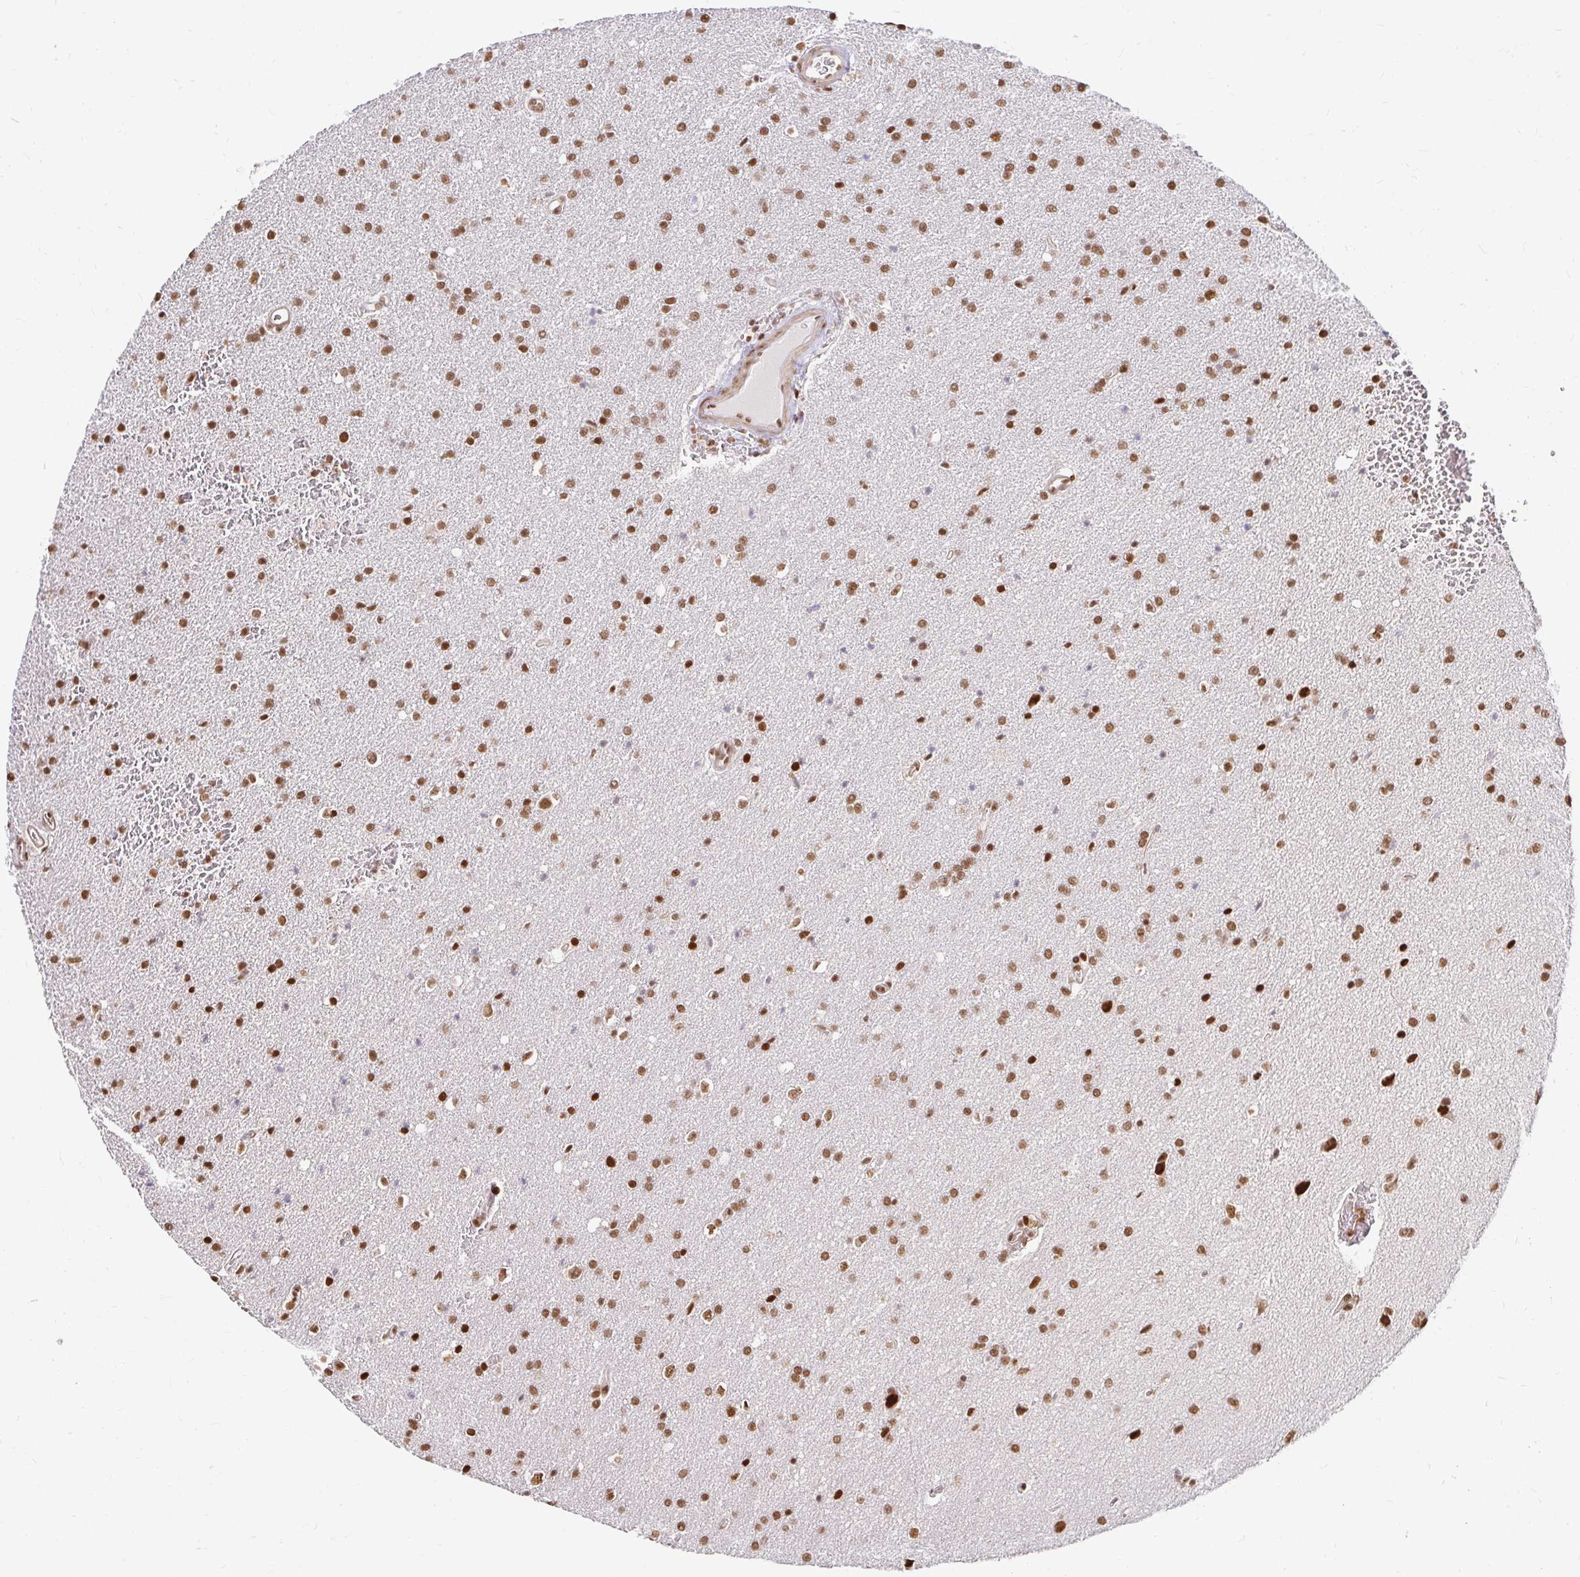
{"staining": {"intensity": "strong", "quantity": ">75%", "location": "nuclear"}, "tissue": "glioma", "cell_type": "Tumor cells", "image_type": "cancer", "snomed": [{"axis": "morphology", "description": "Glioma, malignant, Low grade"}, {"axis": "topography", "description": "Brain"}], "caption": "Malignant glioma (low-grade) tissue demonstrates strong nuclear expression in about >75% of tumor cells", "gene": "HNRNPU", "patient": {"sex": "female", "age": 34}}